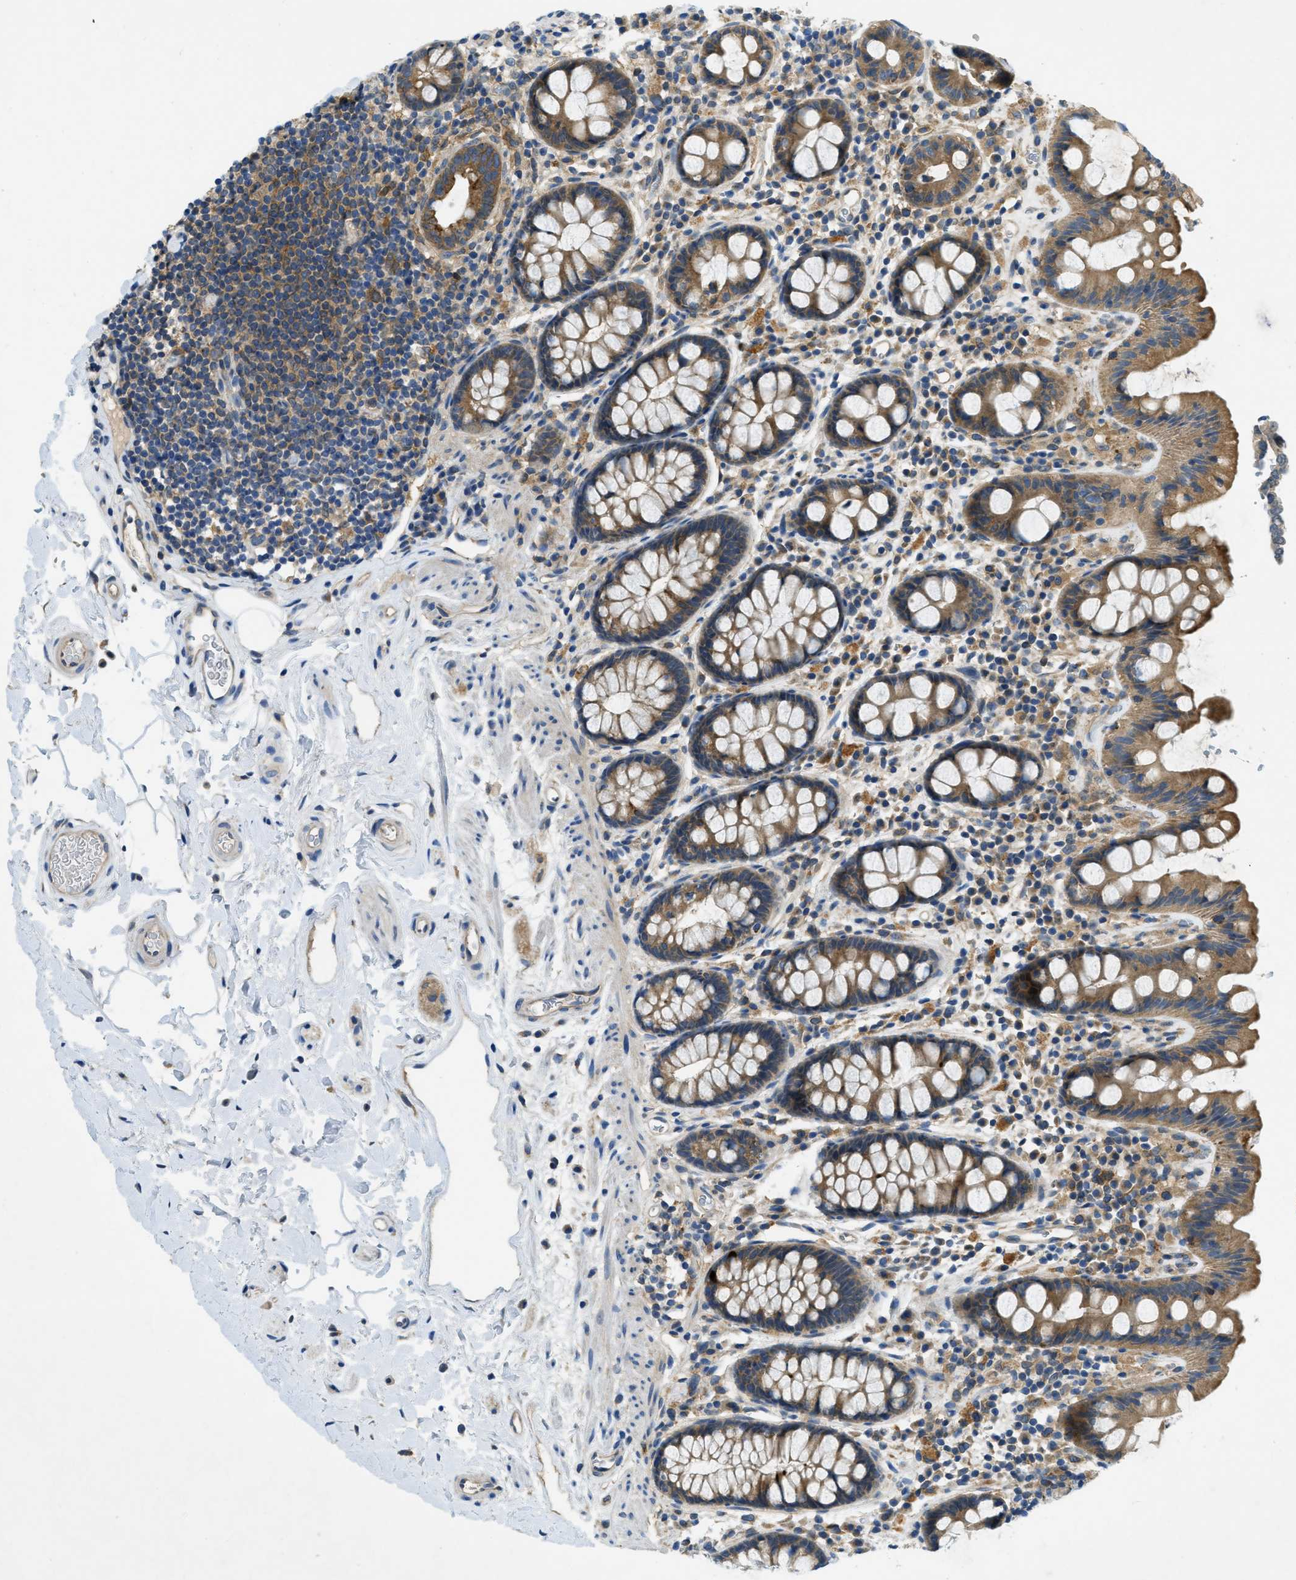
{"staining": {"intensity": "weak", "quantity": ">75%", "location": "cytoplasmic/membranous"}, "tissue": "colon", "cell_type": "Endothelial cells", "image_type": "normal", "snomed": [{"axis": "morphology", "description": "Normal tissue, NOS"}, {"axis": "topography", "description": "Colon"}], "caption": "Colon stained with a brown dye displays weak cytoplasmic/membranous positive positivity in about >75% of endothelial cells.", "gene": "RIPK2", "patient": {"sex": "female", "age": 80}}